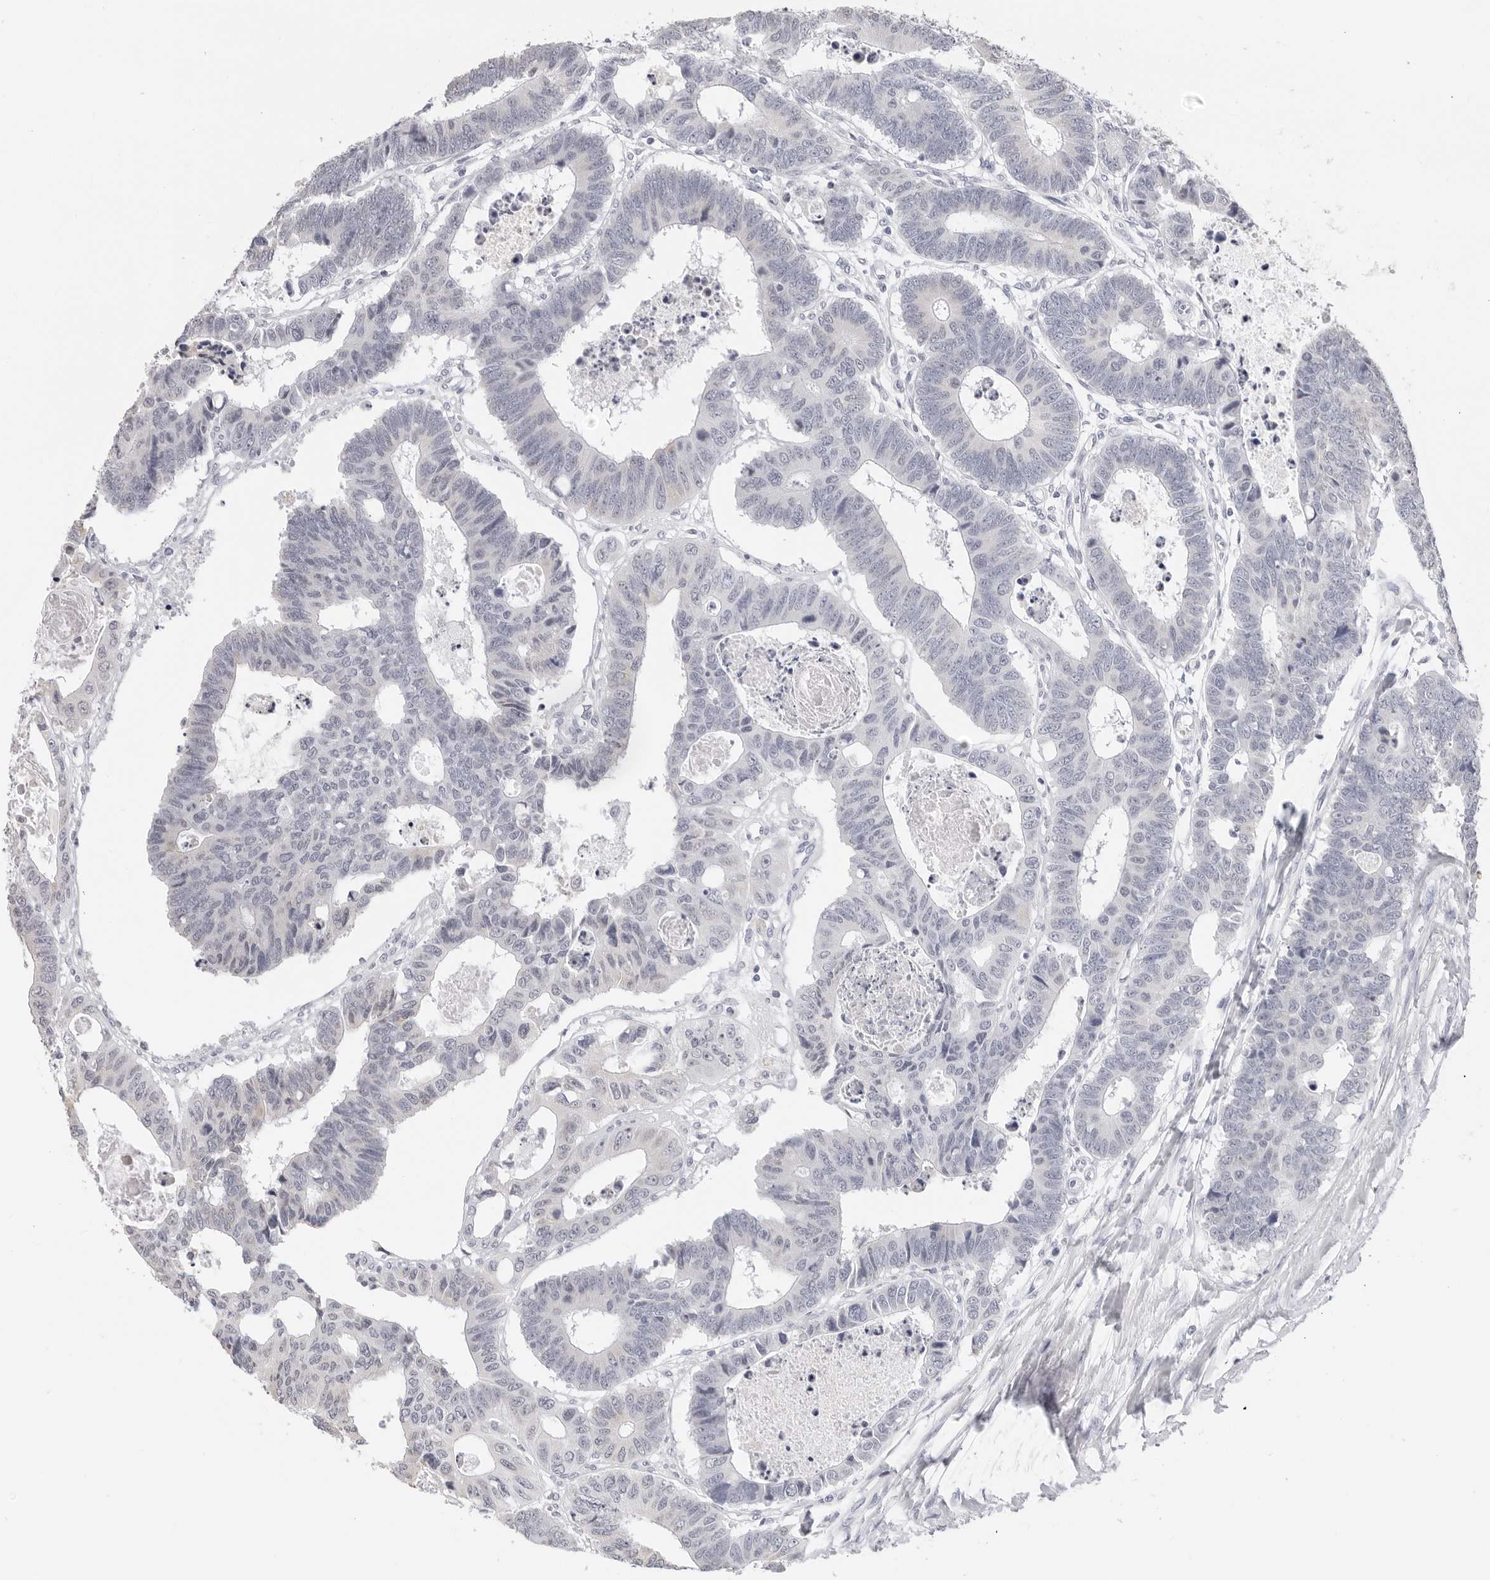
{"staining": {"intensity": "negative", "quantity": "none", "location": "none"}, "tissue": "colorectal cancer", "cell_type": "Tumor cells", "image_type": "cancer", "snomed": [{"axis": "morphology", "description": "Adenocarcinoma, NOS"}, {"axis": "topography", "description": "Rectum"}], "caption": "Immunohistochemistry image of human colorectal cancer stained for a protein (brown), which reveals no staining in tumor cells.", "gene": "AGMAT", "patient": {"sex": "male", "age": 84}}